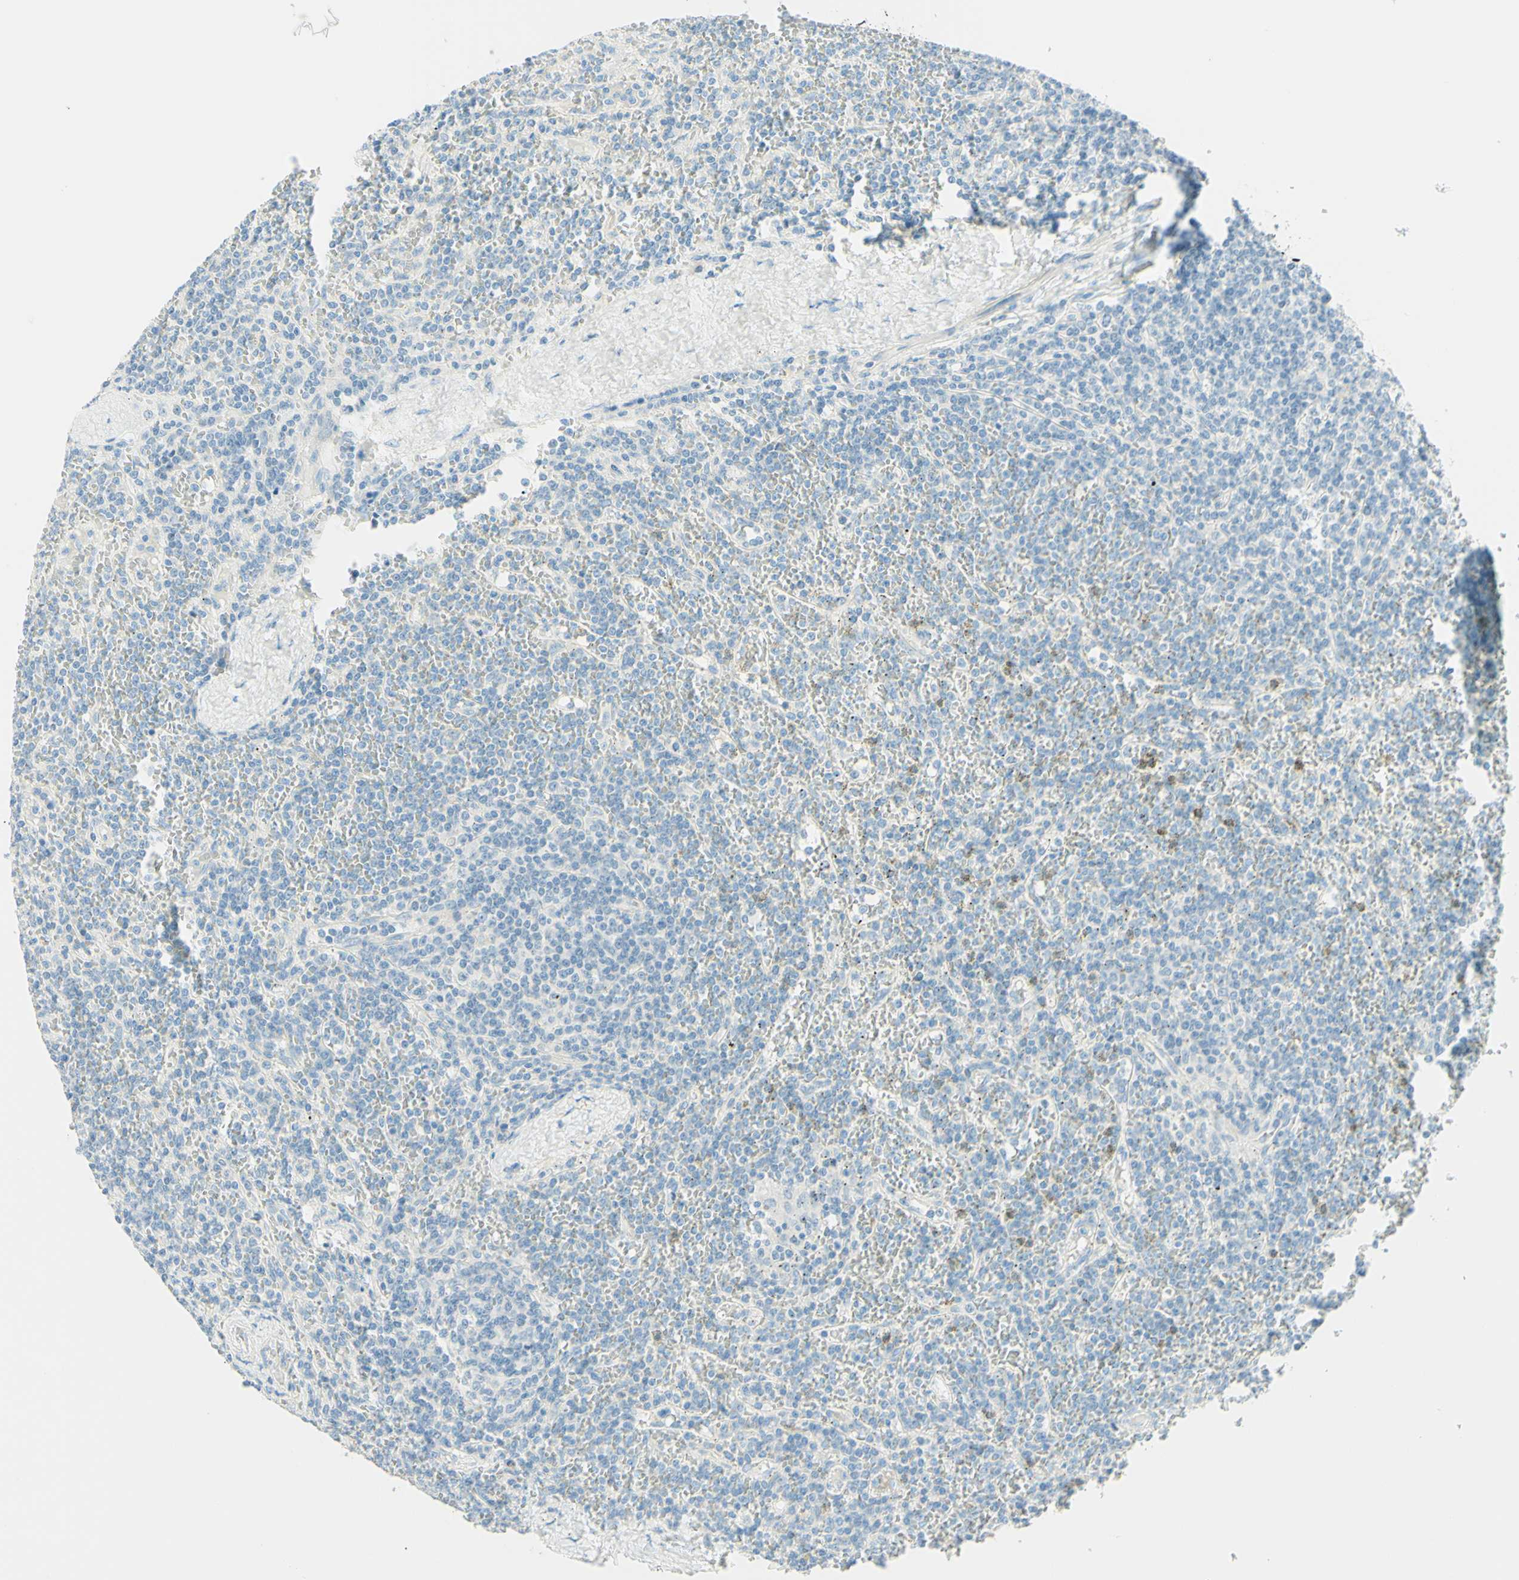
{"staining": {"intensity": "negative", "quantity": "none", "location": "none"}, "tissue": "lymphoma", "cell_type": "Tumor cells", "image_type": "cancer", "snomed": [{"axis": "morphology", "description": "Malignant lymphoma, non-Hodgkin's type, Low grade"}, {"axis": "topography", "description": "Spleen"}], "caption": "Immunohistochemistry photomicrograph of malignant lymphoma, non-Hodgkin's type (low-grade) stained for a protein (brown), which reveals no expression in tumor cells.", "gene": "TMEM132D", "patient": {"sex": "female", "age": 19}}